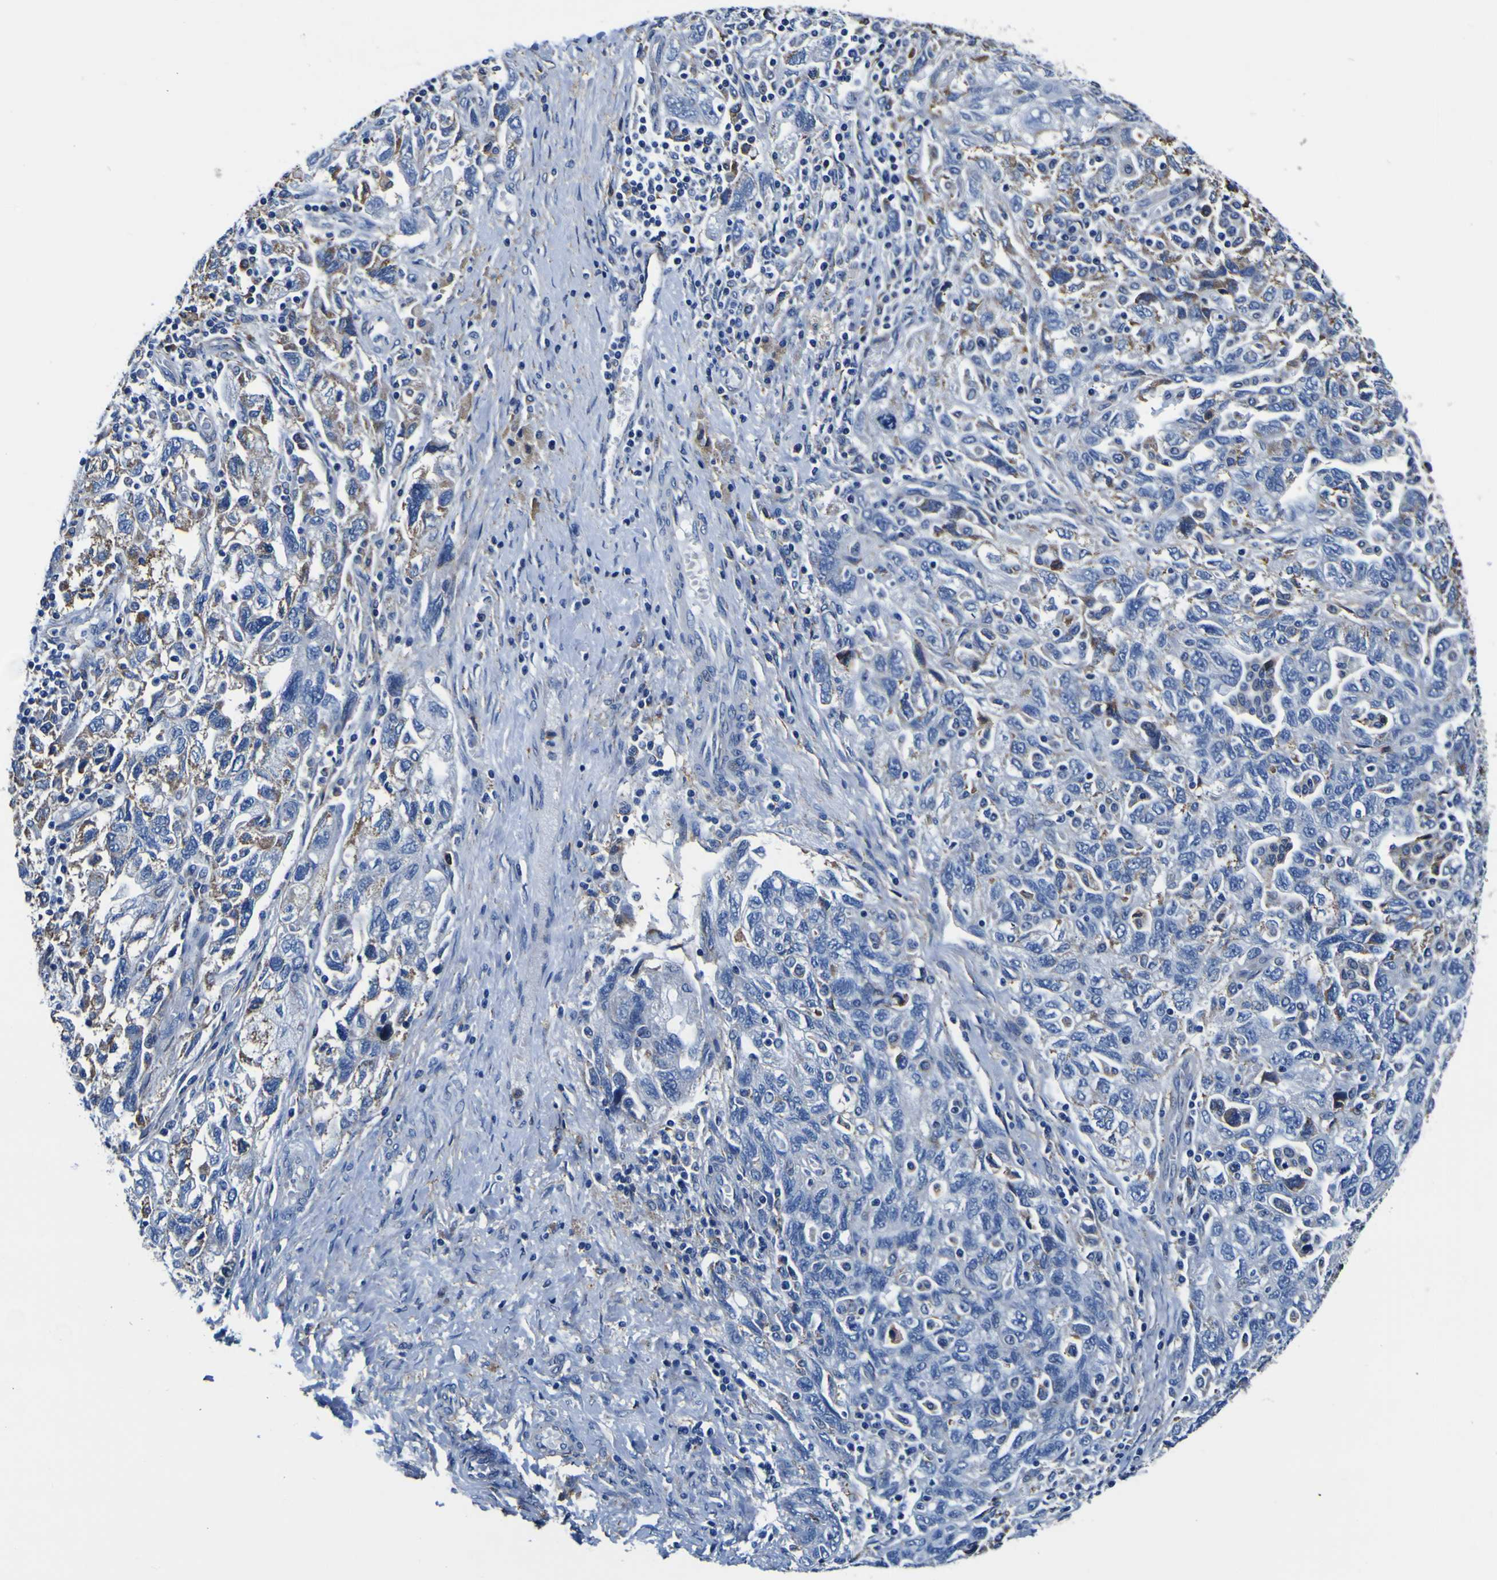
{"staining": {"intensity": "moderate", "quantity": "25%-75%", "location": "cytoplasmic/membranous"}, "tissue": "ovarian cancer", "cell_type": "Tumor cells", "image_type": "cancer", "snomed": [{"axis": "morphology", "description": "Carcinoma, NOS"}, {"axis": "morphology", "description": "Cystadenocarcinoma, serous, NOS"}, {"axis": "topography", "description": "Ovary"}], "caption": "Moderate cytoplasmic/membranous staining is seen in approximately 25%-75% of tumor cells in carcinoma (ovarian). Nuclei are stained in blue.", "gene": "PXDN", "patient": {"sex": "female", "age": 69}}